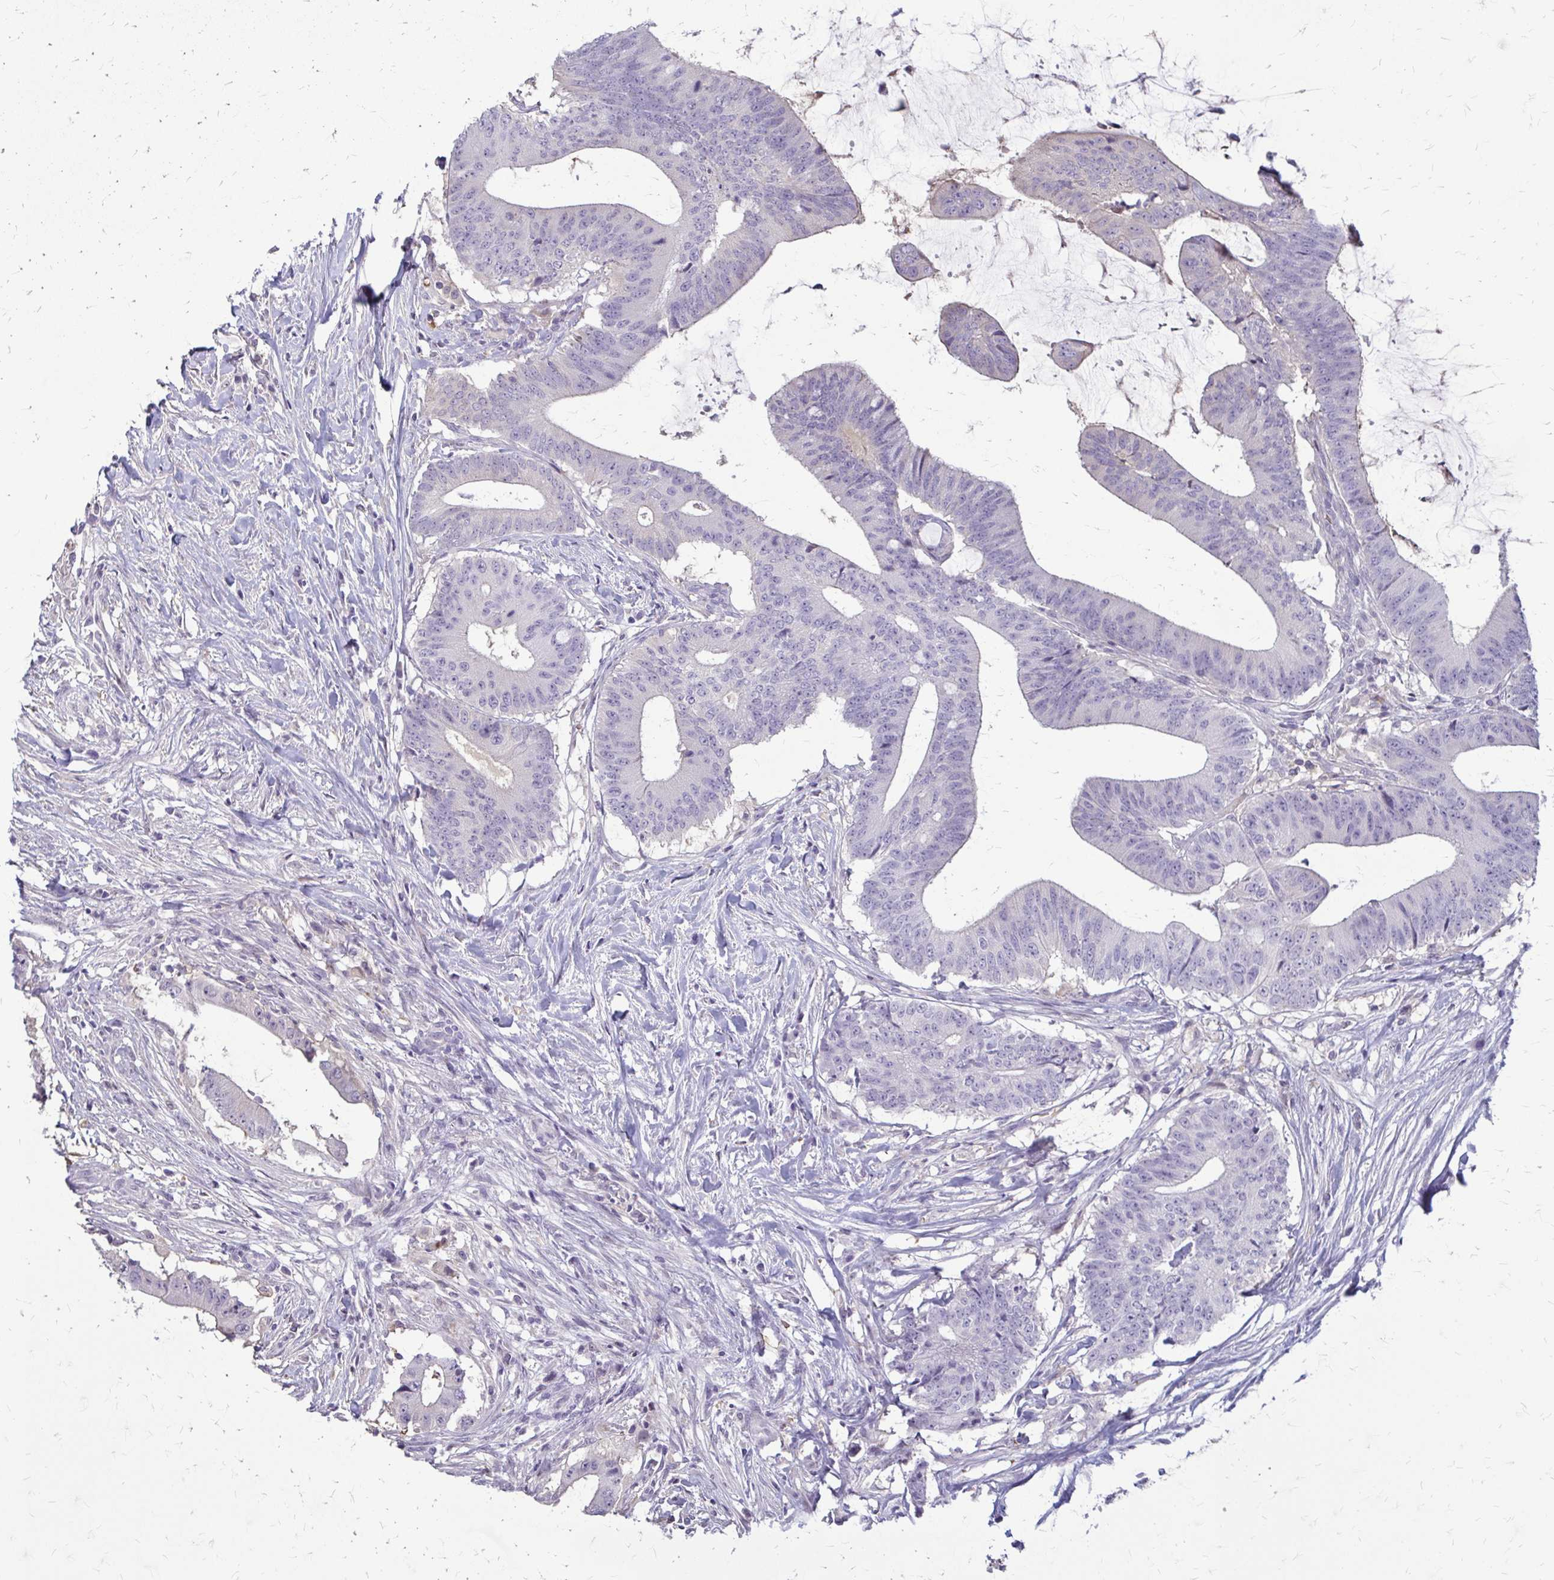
{"staining": {"intensity": "negative", "quantity": "none", "location": "none"}, "tissue": "colorectal cancer", "cell_type": "Tumor cells", "image_type": "cancer", "snomed": [{"axis": "morphology", "description": "Adenocarcinoma, NOS"}, {"axis": "topography", "description": "Colon"}], "caption": "This is a micrograph of immunohistochemistry (IHC) staining of colorectal cancer, which shows no staining in tumor cells.", "gene": "ZNF34", "patient": {"sex": "female", "age": 43}}